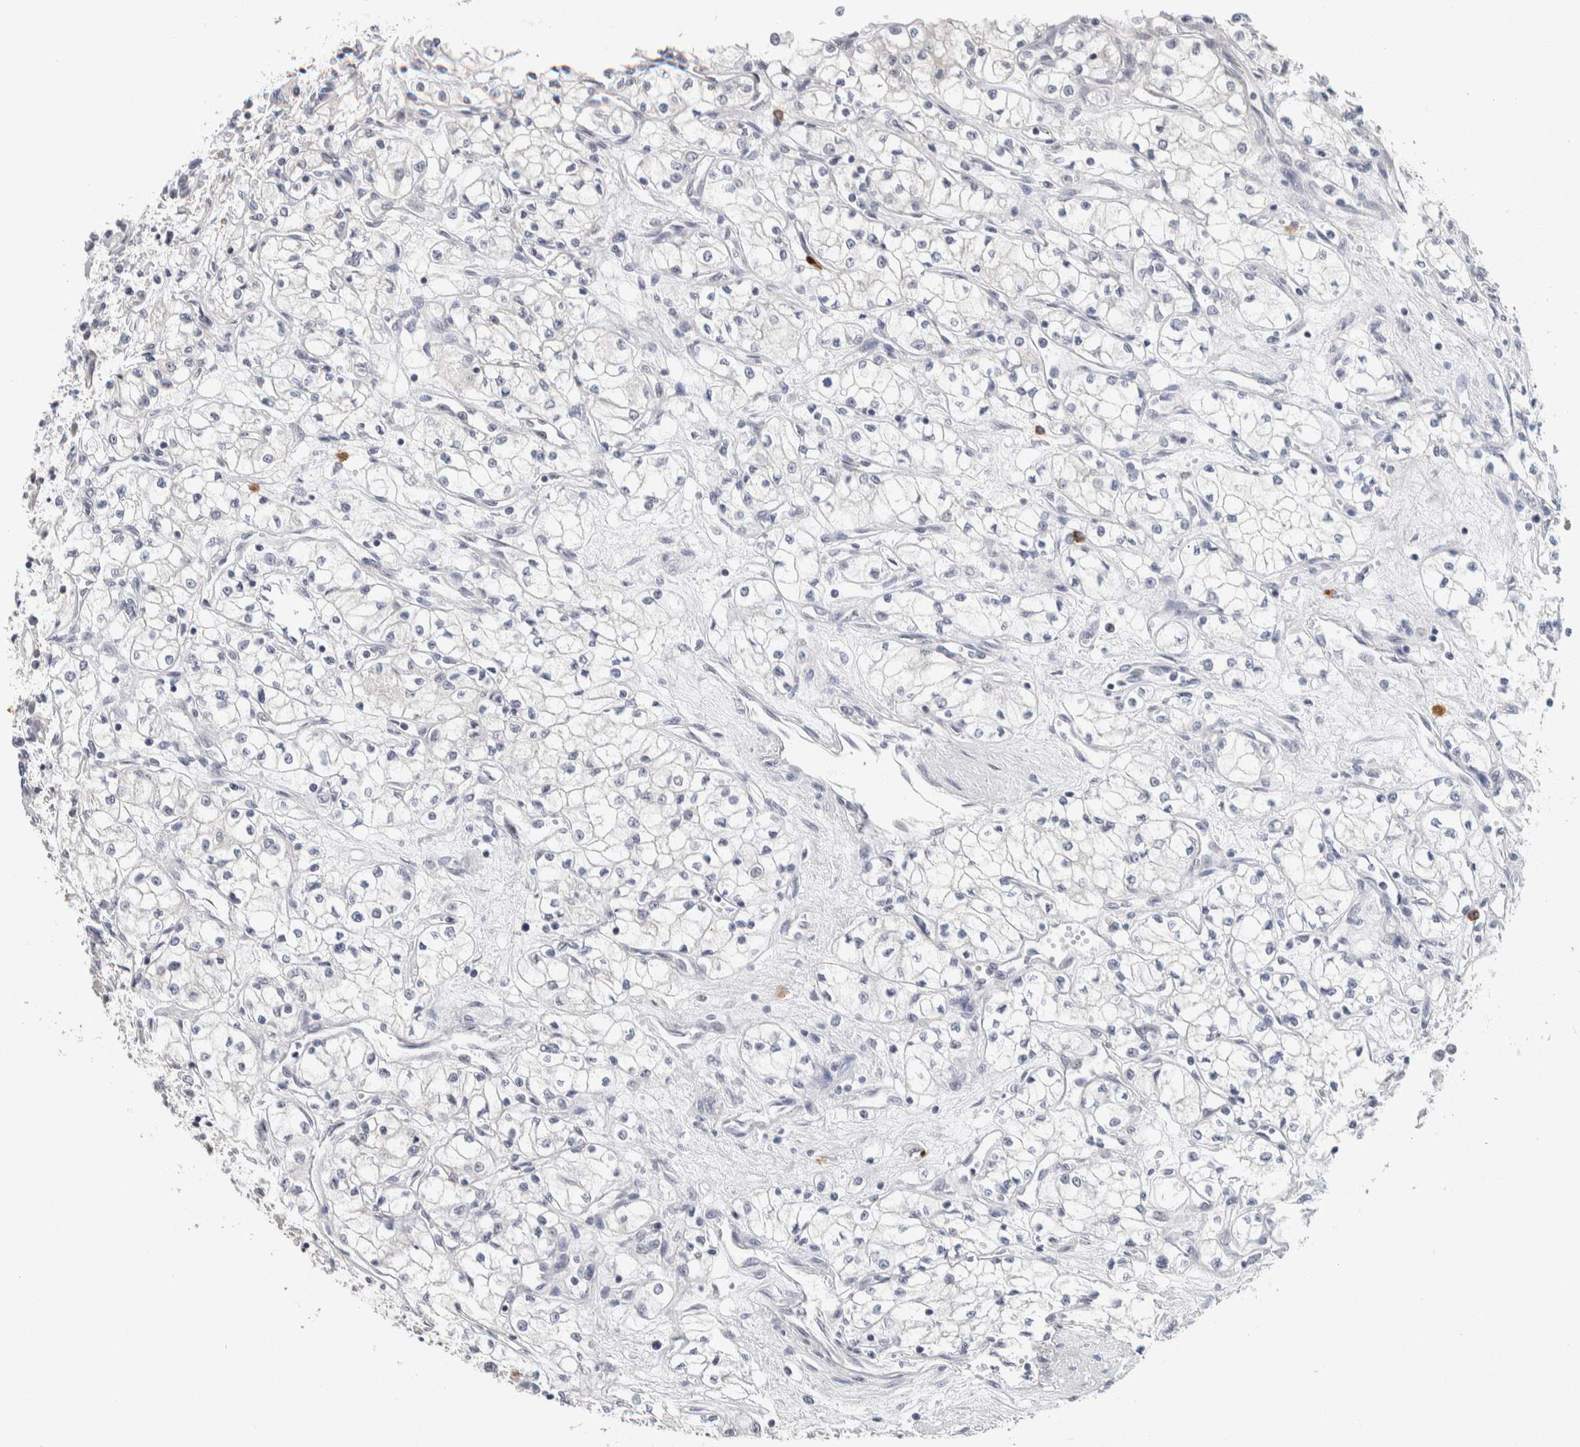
{"staining": {"intensity": "negative", "quantity": "none", "location": "none"}, "tissue": "renal cancer", "cell_type": "Tumor cells", "image_type": "cancer", "snomed": [{"axis": "morphology", "description": "Normal tissue, NOS"}, {"axis": "morphology", "description": "Adenocarcinoma, NOS"}, {"axis": "topography", "description": "Kidney"}], "caption": "Human renal cancer (adenocarcinoma) stained for a protein using IHC exhibits no expression in tumor cells.", "gene": "SCN2A", "patient": {"sex": "male", "age": 59}}